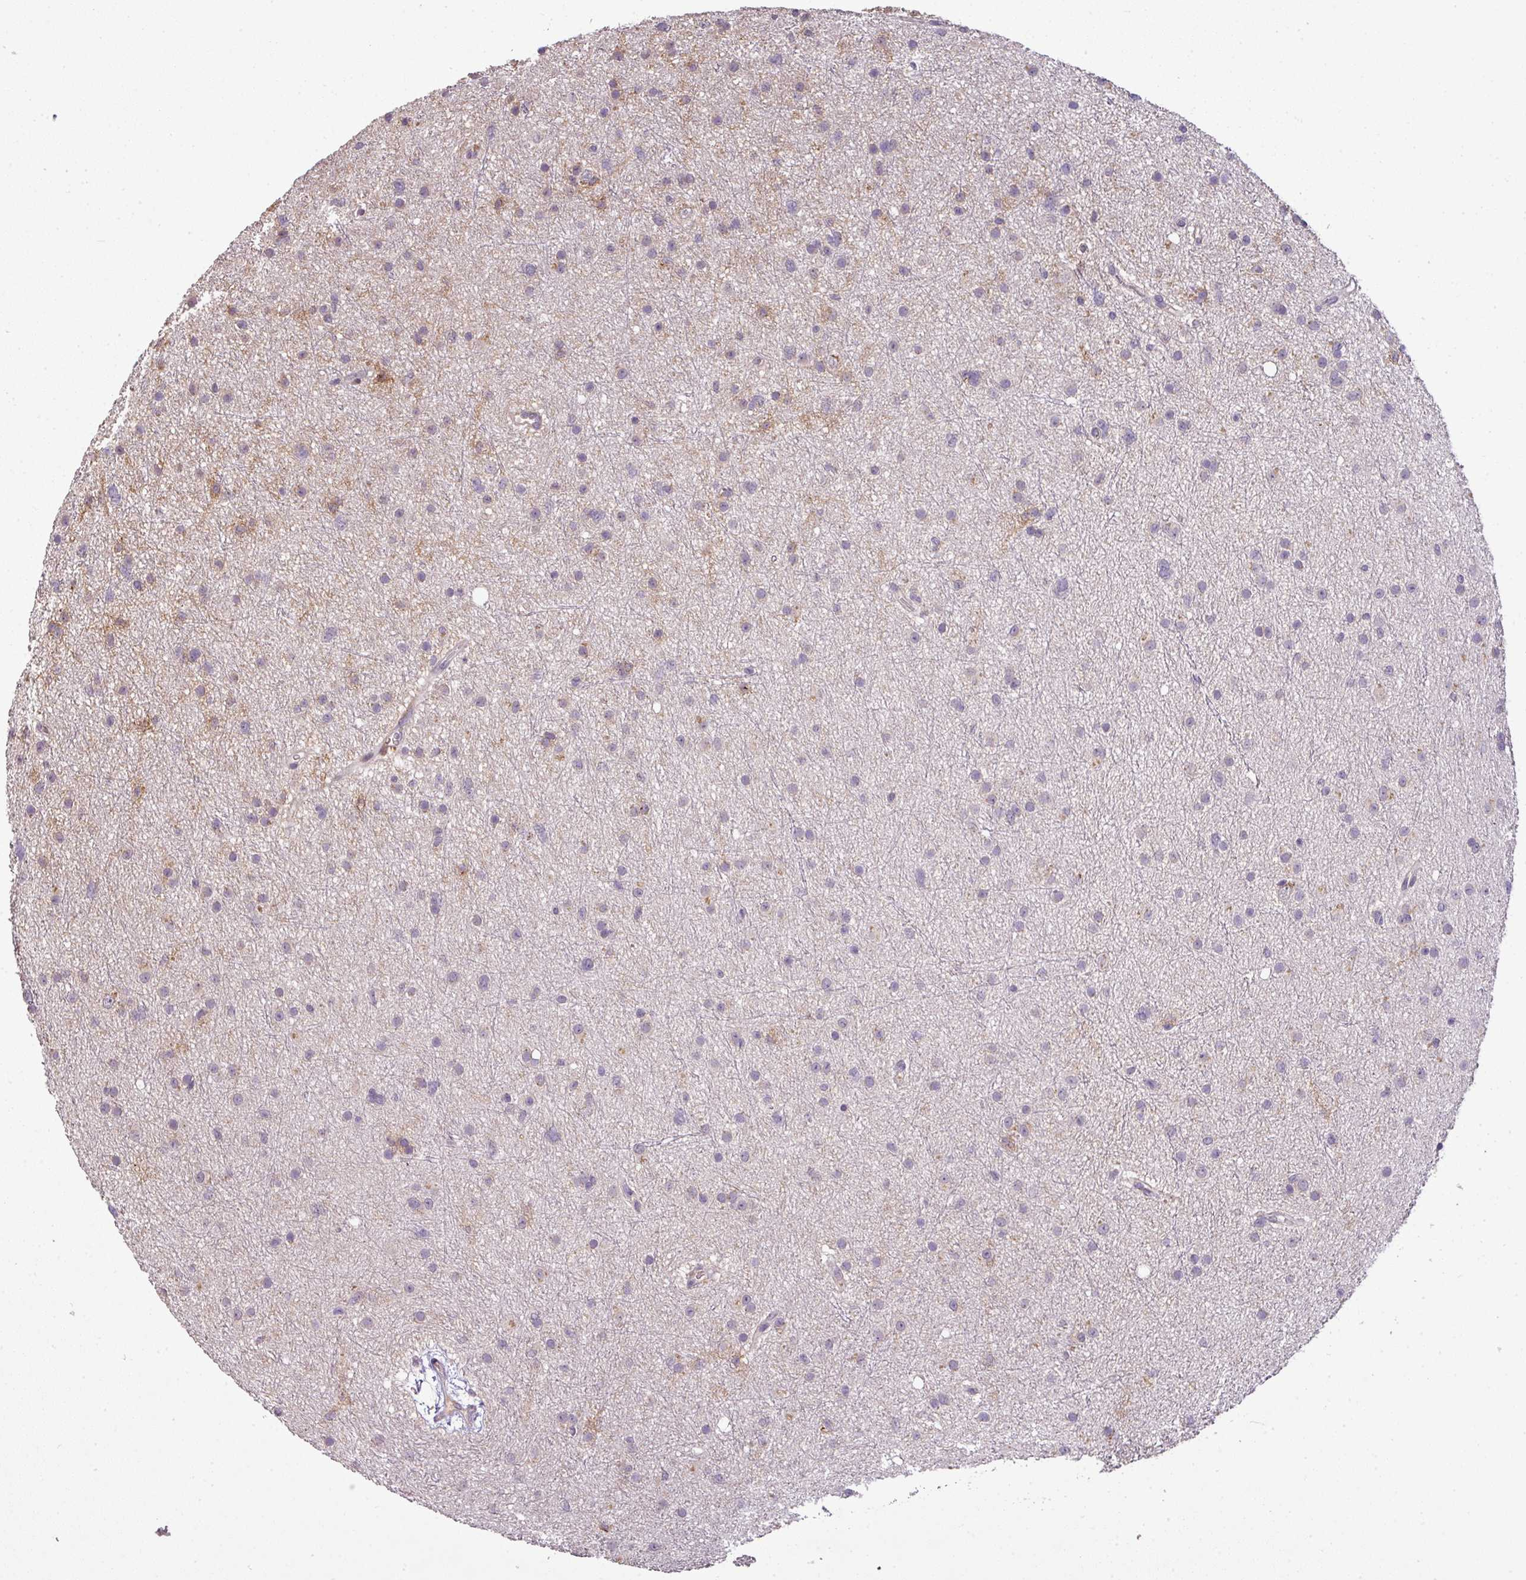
{"staining": {"intensity": "weak", "quantity": "<25%", "location": "cytoplasmic/membranous"}, "tissue": "glioma", "cell_type": "Tumor cells", "image_type": "cancer", "snomed": [{"axis": "morphology", "description": "Glioma, malignant, Low grade"}, {"axis": "topography", "description": "Cerebral cortex"}], "caption": "Protein analysis of glioma reveals no significant positivity in tumor cells.", "gene": "SPCS3", "patient": {"sex": "female", "age": 39}}